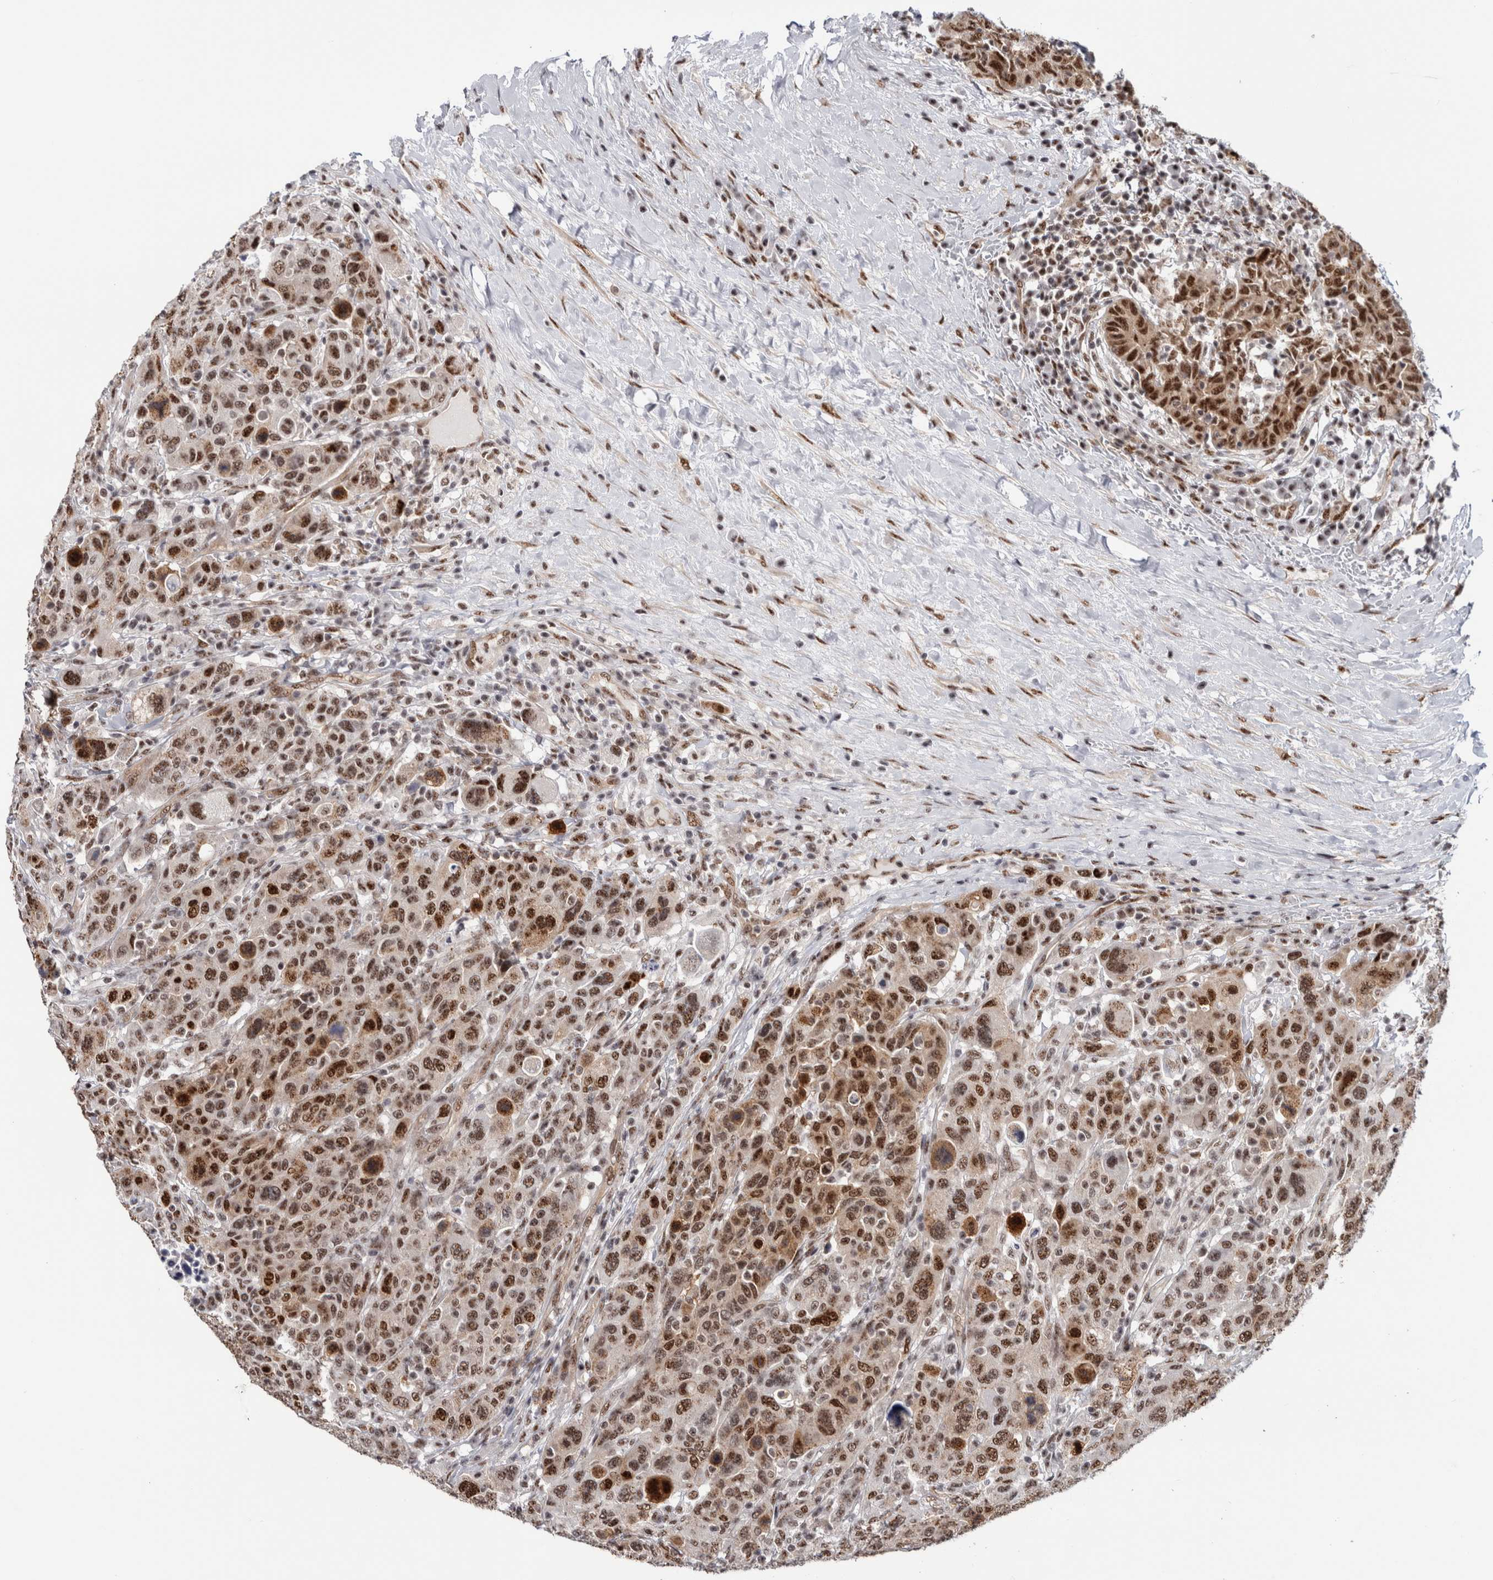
{"staining": {"intensity": "strong", "quantity": ">75%", "location": "cytoplasmic/membranous,nuclear"}, "tissue": "breast cancer", "cell_type": "Tumor cells", "image_type": "cancer", "snomed": [{"axis": "morphology", "description": "Duct carcinoma"}, {"axis": "topography", "description": "Breast"}], "caption": "Immunohistochemical staining of human breast cancer demonstrates high levels of strong cytoplasmic/membranous and nuclear protein positivity in about >75% of tumor cells.", "gene": "MKNK1", "patient": {"sex": "female", "age": 37}}